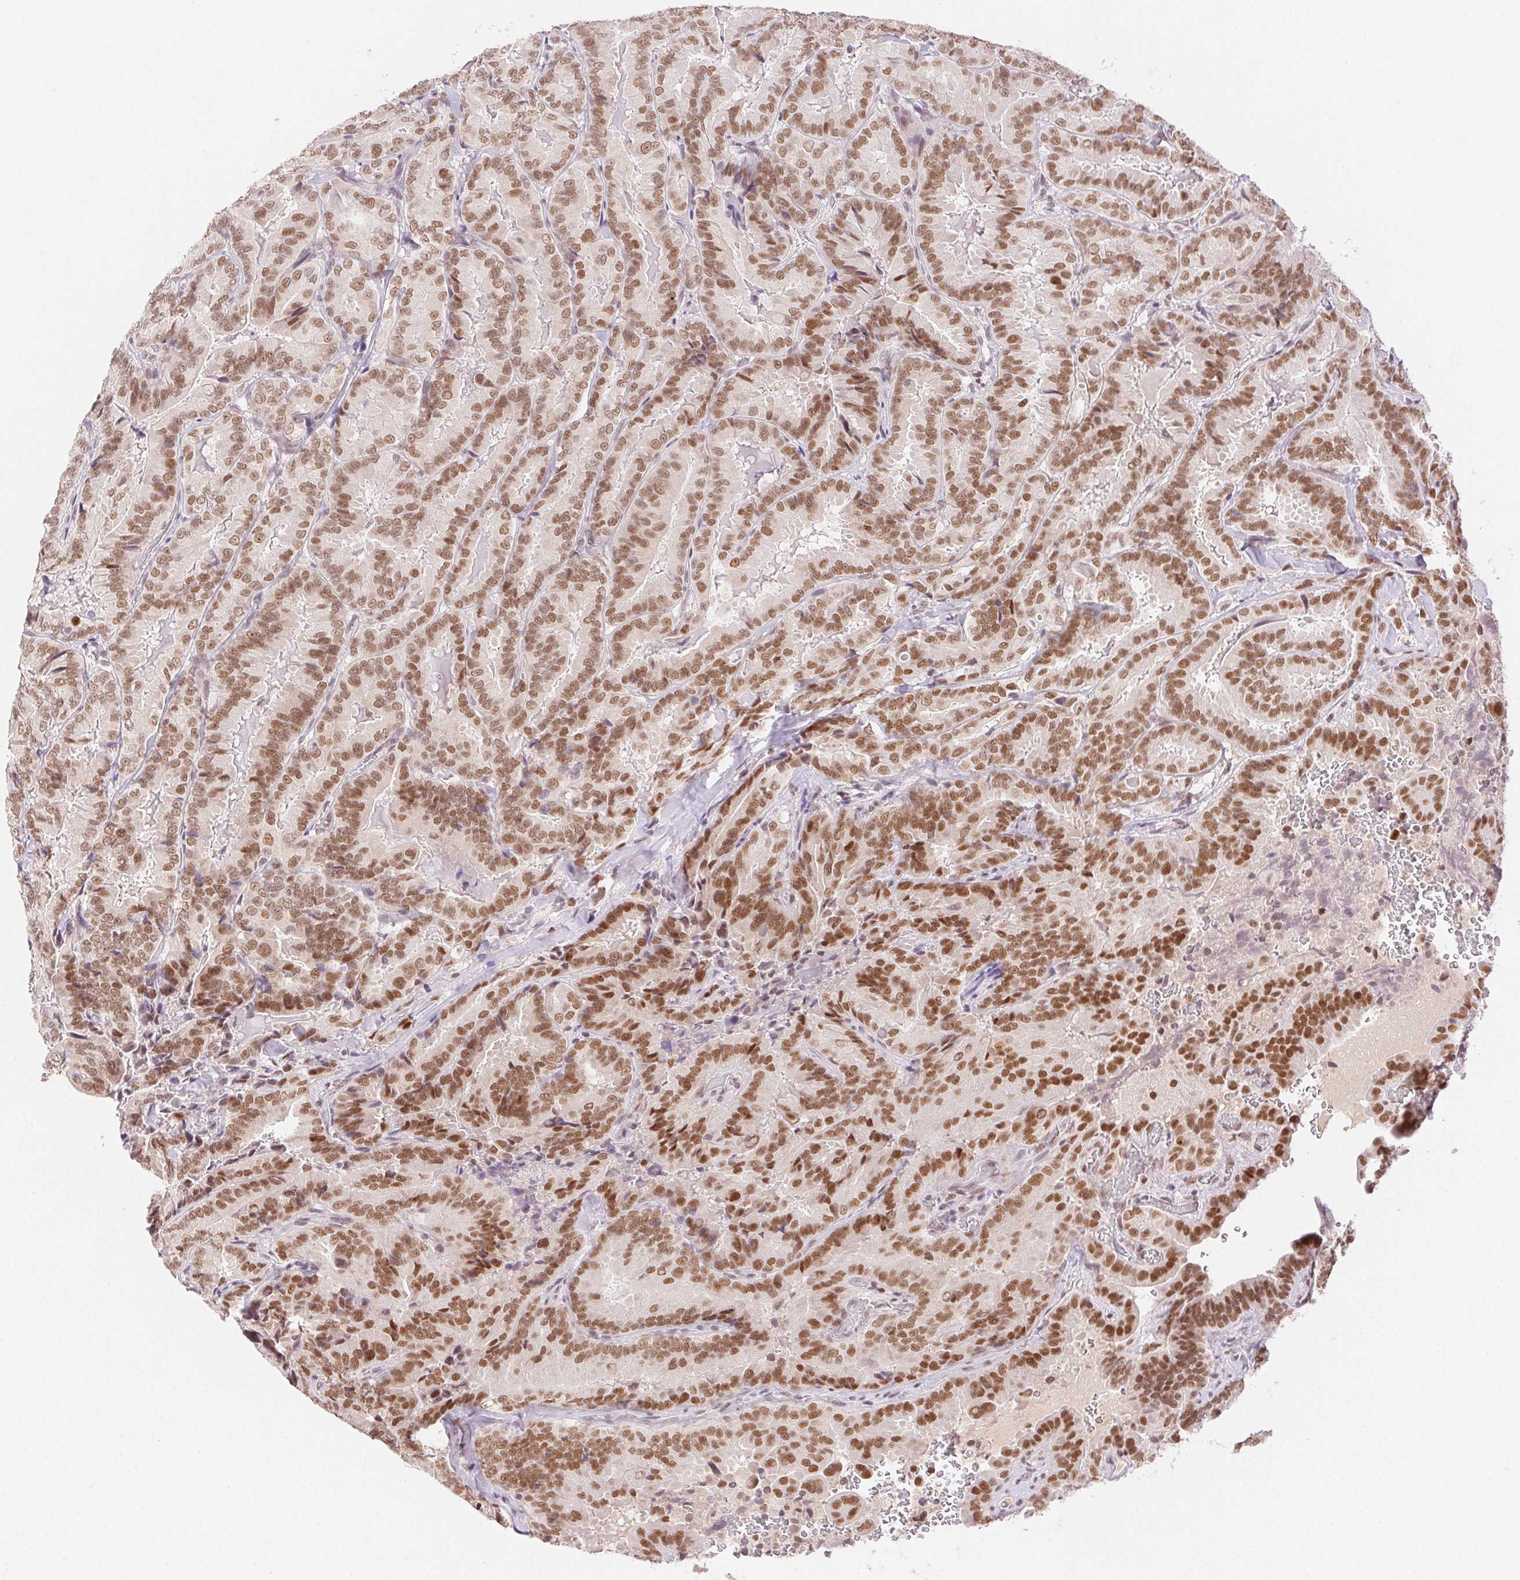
{"staining": {"intensity": "moderate", "quantity": ">75%", "location": "nuclear"}, "tissue": "thyroid cancer", "cell_type": "Tumor cells", "image_type": "cancer", "snomed": [{"axis": "morphology", "description": "Papillary adenocarcinoma, NOS"}, {"axis": "topography", "description": "Thyroid gland"}], "caption": "The immunohistochemical stain labels moderate nuclear expression in tumor cells of thyroid cancer tissue.", "gene": "H2AZ2", "patient": {"sex": "male", "age": 61}}